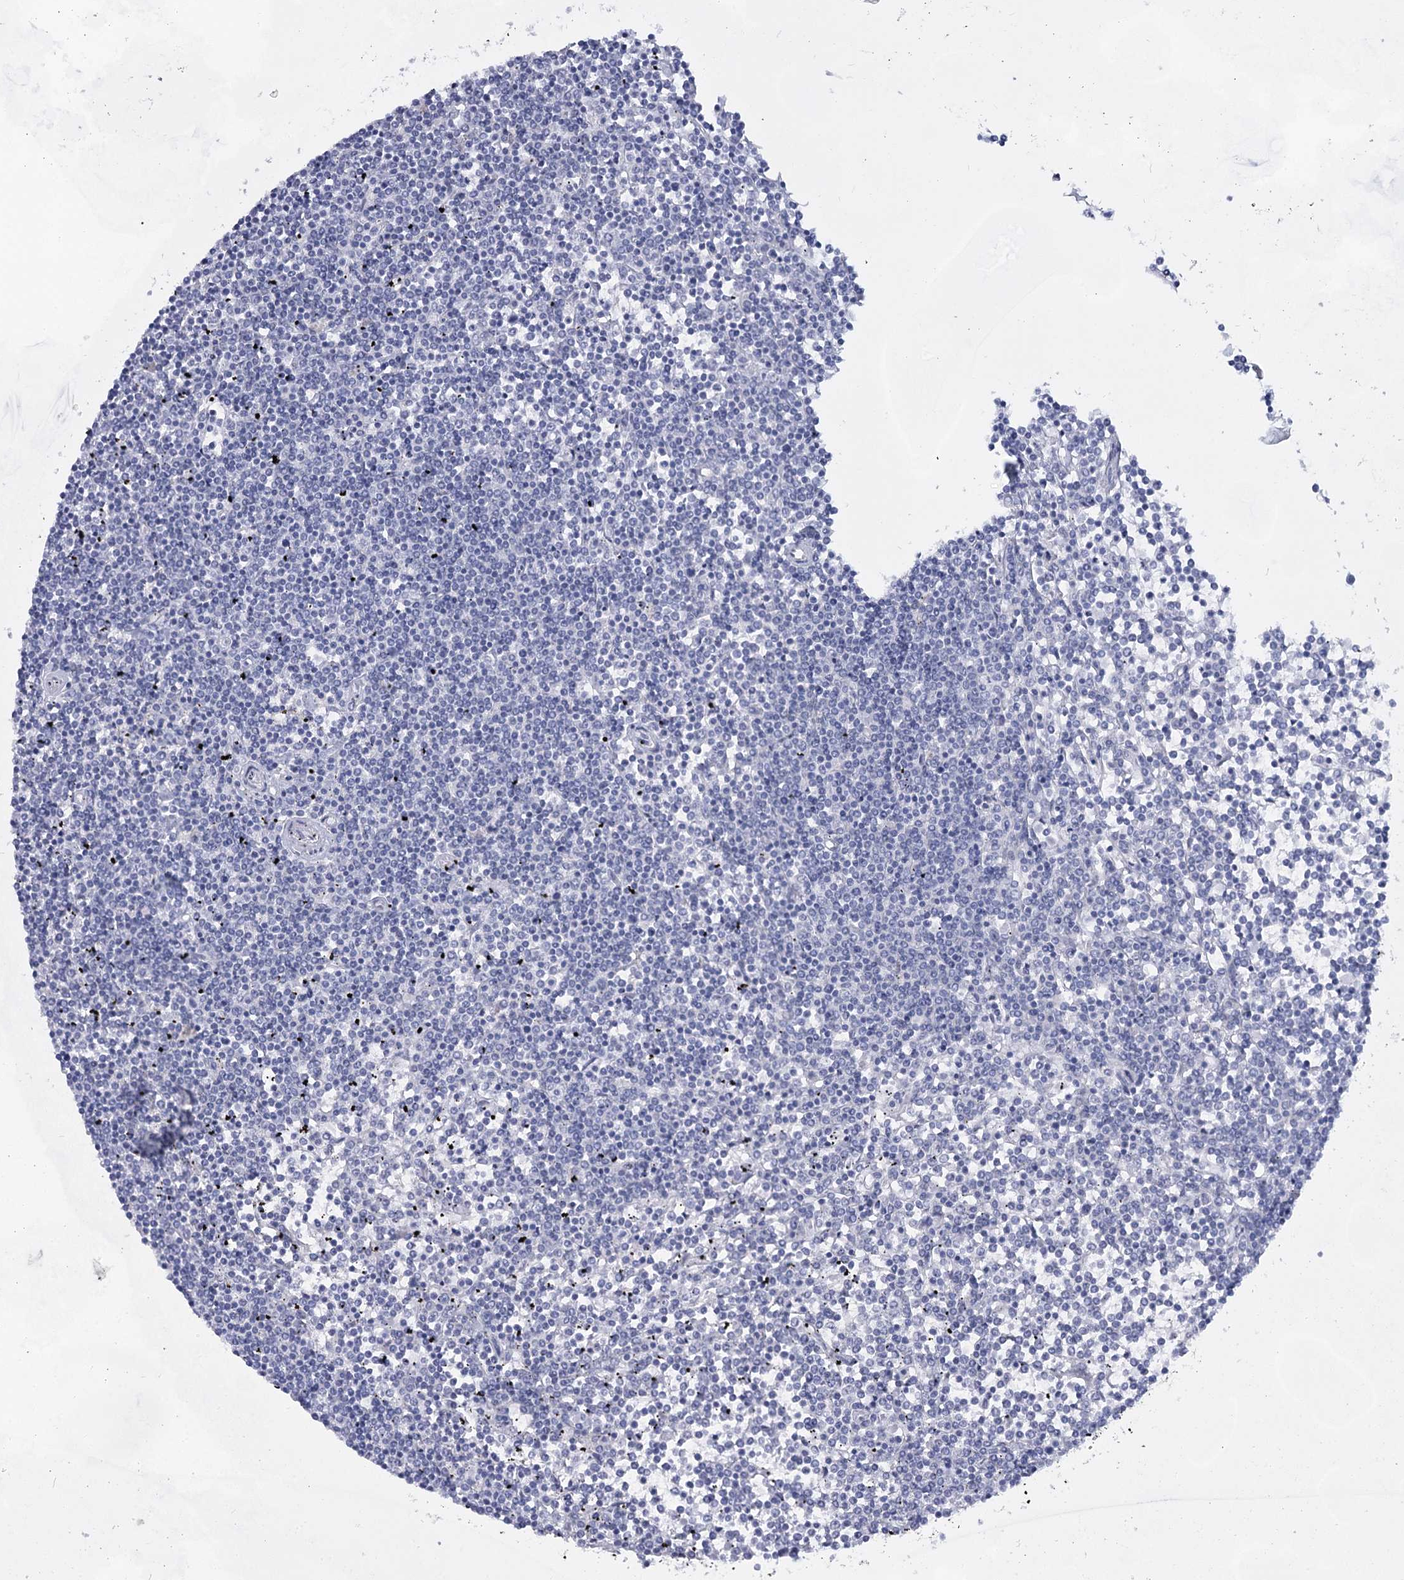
{"staining": {"intensity": "negative", "quantity": "none", "location": "none"}, "tissue": "lymphoma", "cell_type": "Tumor cells", "image_type": "cancer", "snomed": [{"axis": "morphology", "description": "Malignant lymphoma, non-Hodgkin's type, Low grade"}, {"axis": "topography", "description": "Spleen"}], "caption": "Tumor cells show no significant protein staining in low-grade malignant lymphoma, non-Hodgkin's type. (DAB (3,3'-diaminobenzidine) immunohistochemistry visualized using brightfield microscopy, high magnification).", "gene": "SLC17A2", "patient": {"sex": "female", "age": 19}}